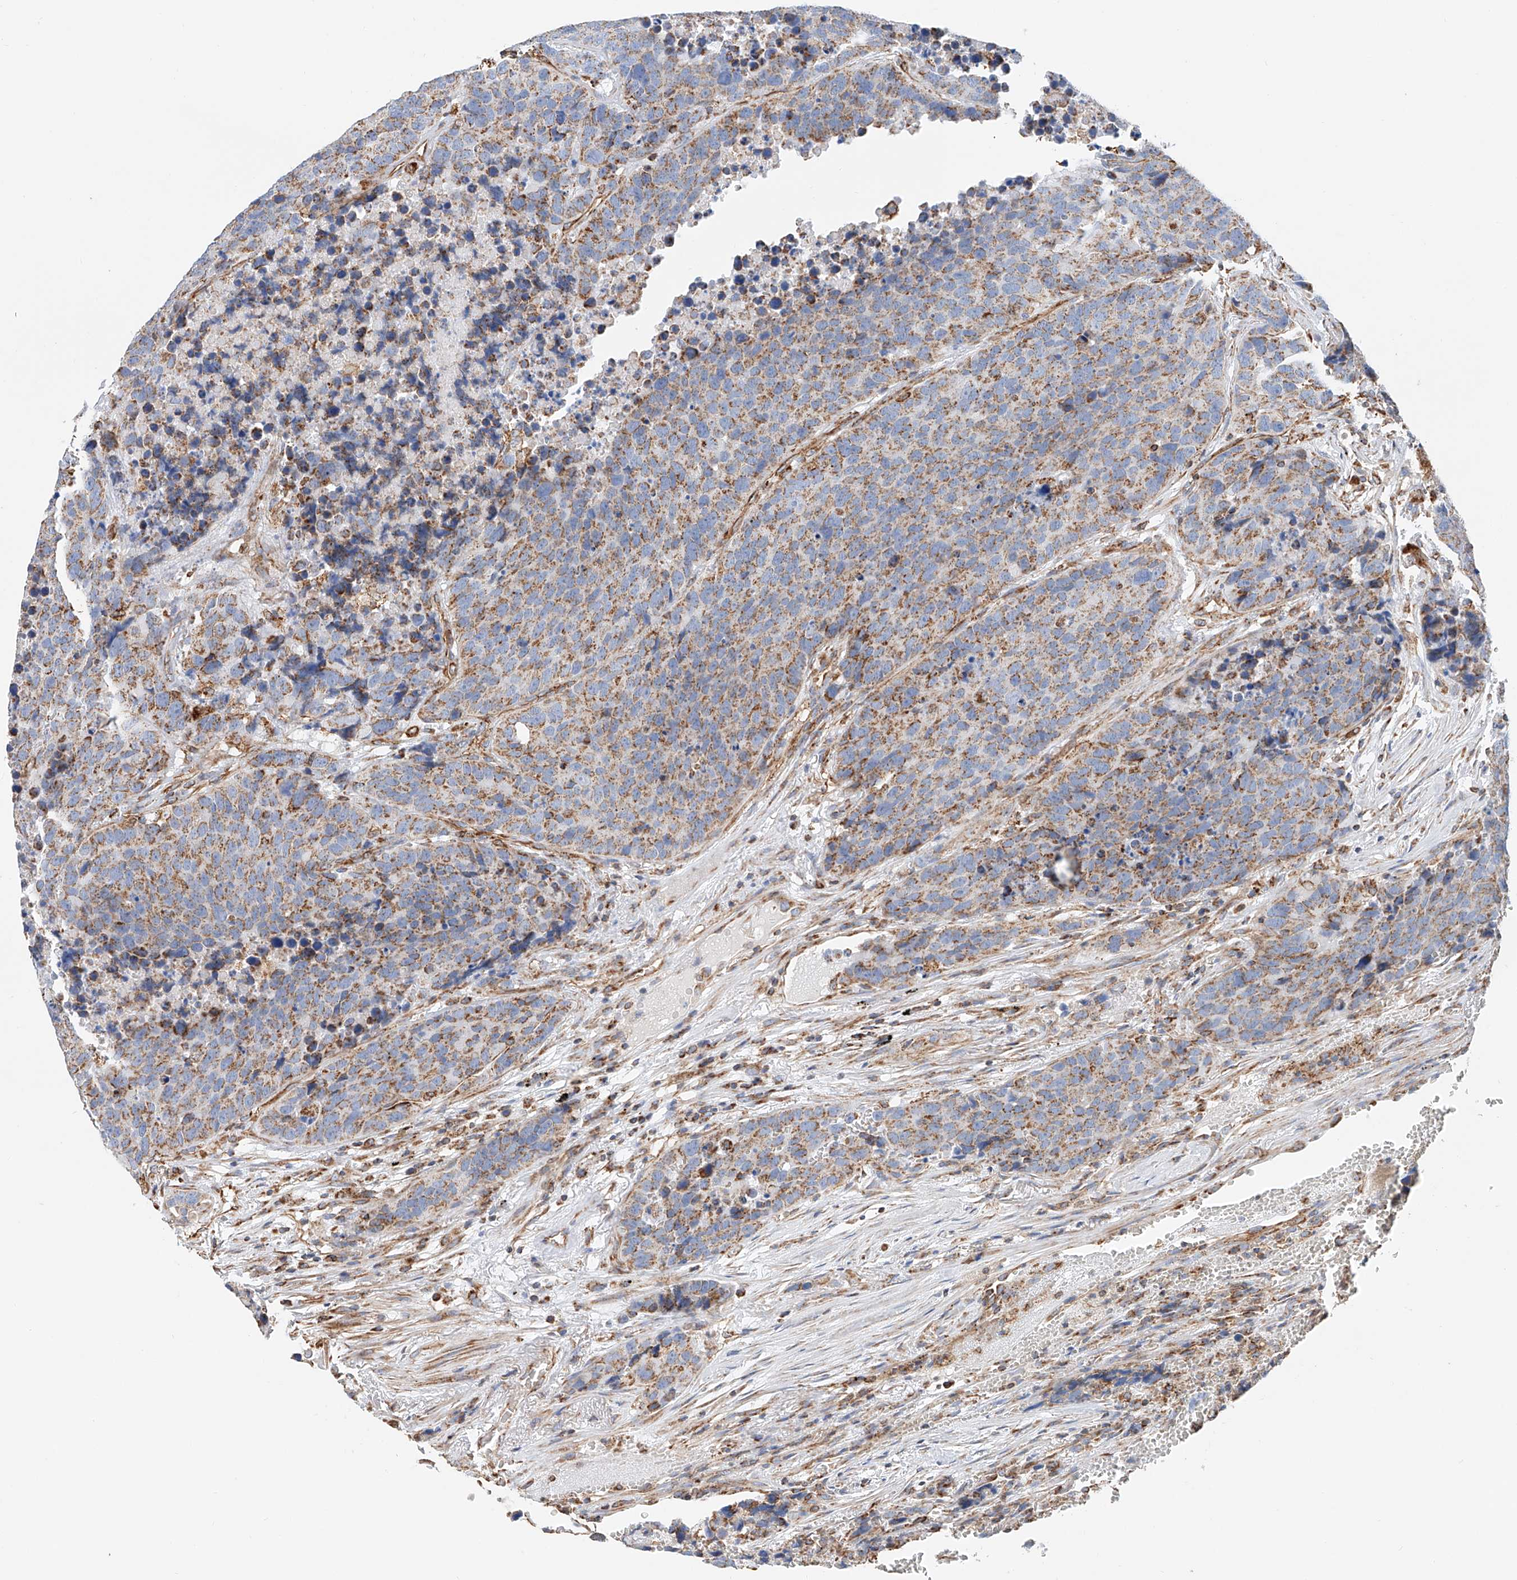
{"staining": {"intensity": "moderate", "quantity": ">75%", "location": "cytoplasmic/membranous"}, "tissue": "carcinoid", "cell_type": "Tumor cells", "image_type": "cancer", "snomed": [{"axis": "morphology", "description": "Carcinoid, malignant, NOS"}, {"axis": "topography", "description": "Lung"}], "caption": "Immunohistochemistry (IHC) staining of malignant carcinoid, which reveals medium levels of moderate cytoplasmic/membranous positivity in about >75% of tumor cells indicating moderate cytoplasmic/membranous protein positivity. The staining was performed using DAB (brown) for protein detection and nuclei were counterstained in hematoxylin (blue).", "gene": "NDUFV3", "patient": {"sex": "male", "age": 60}}